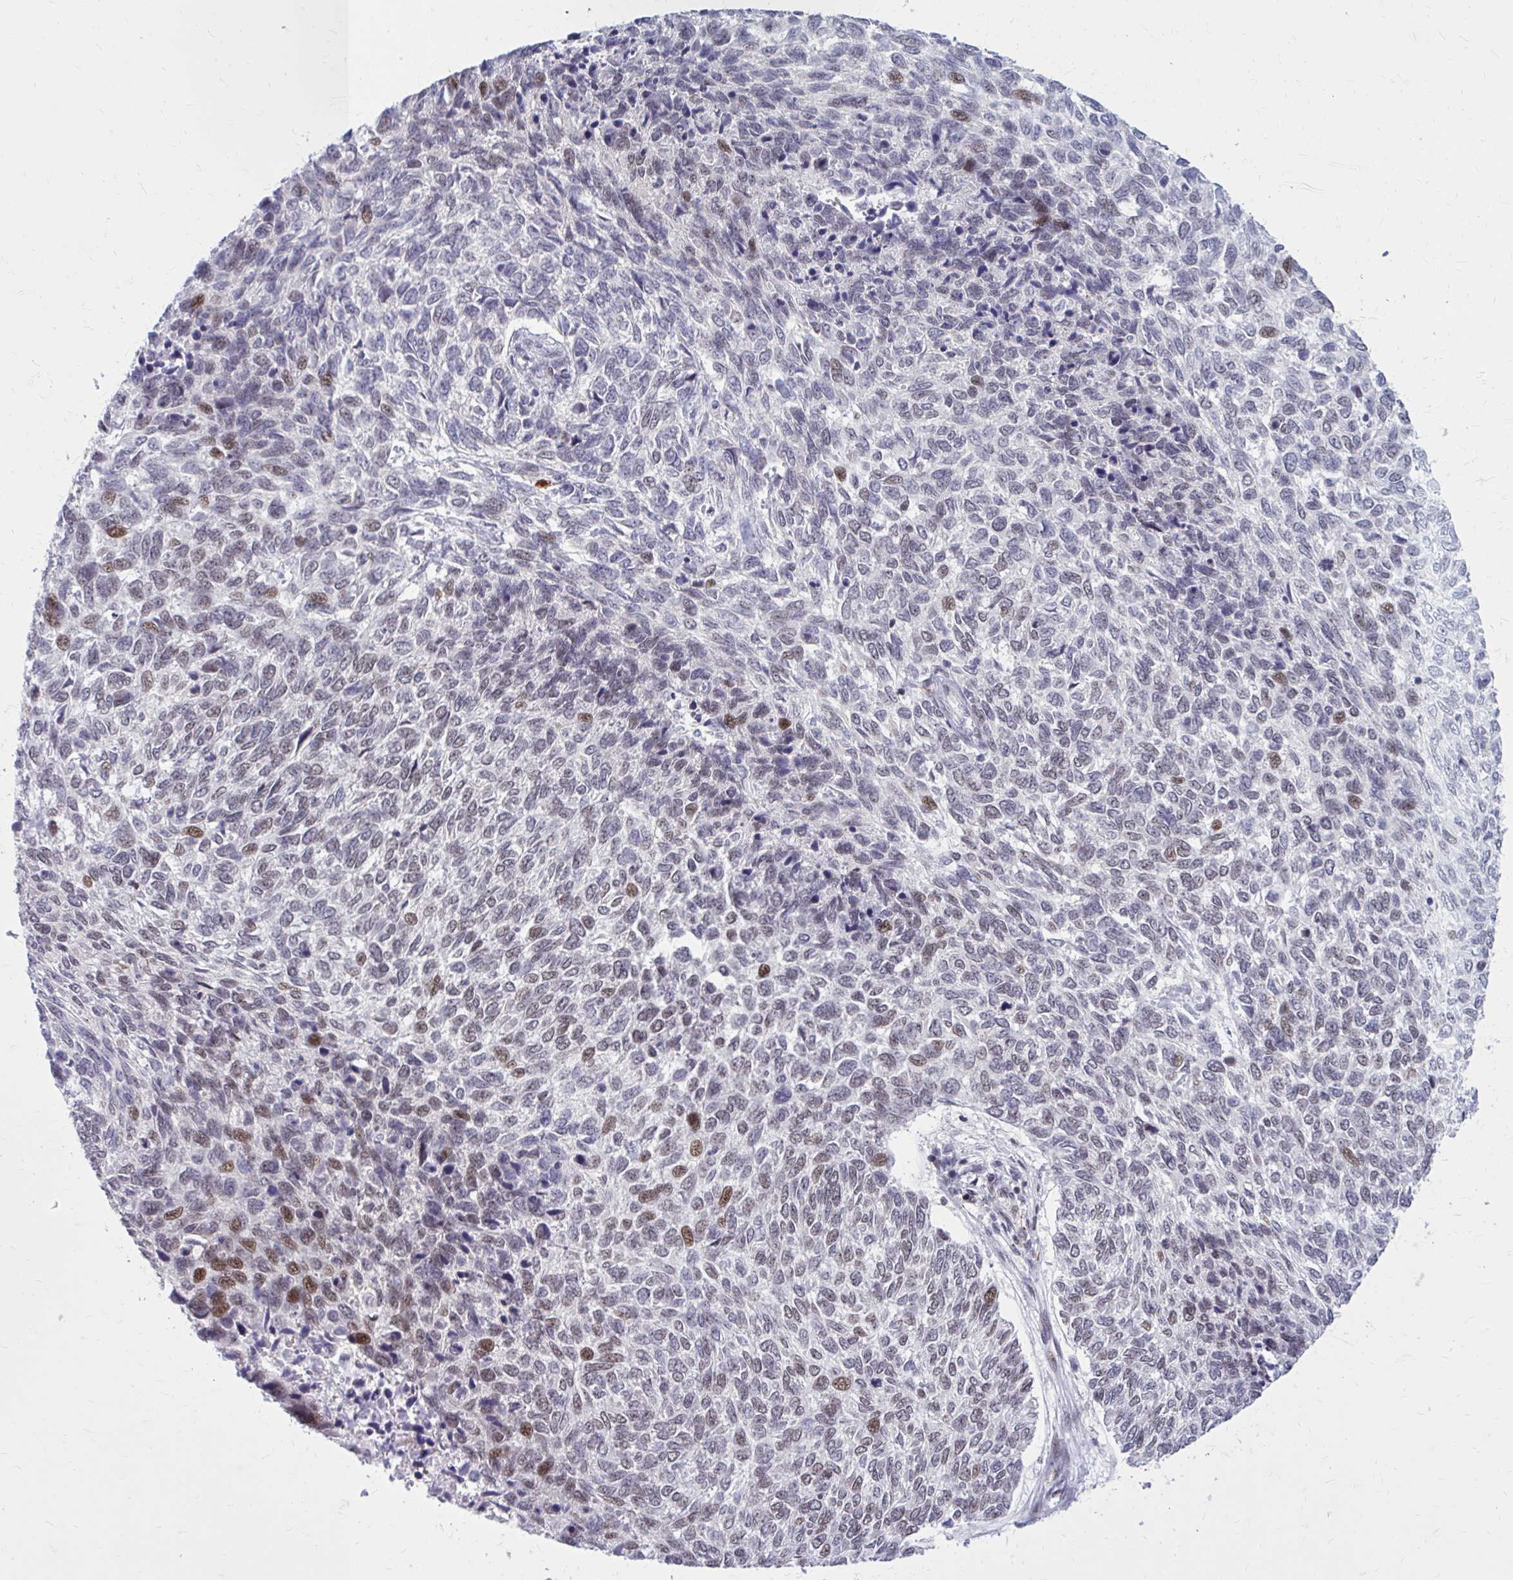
{"staining": {"intensity": "moderate", "quantity": "<25%", "location": "nuclear"}, "tissue": "skin cancer", "cell_type": "Tumor cells", "image_type": "cancer", "snomed": [{"axis": "morphology", "description": "Basal cell carcinoma"}, {"axis": "topography", "description": "Skin"}], "caption": "About <25% of tumor cells in human skin basal cell carcinoma display moderate nuclear protein staining as visualized by brown immunohistochemical staining.", "gene": "PSME4", "patient": {"sex": "female", "age": 65}}